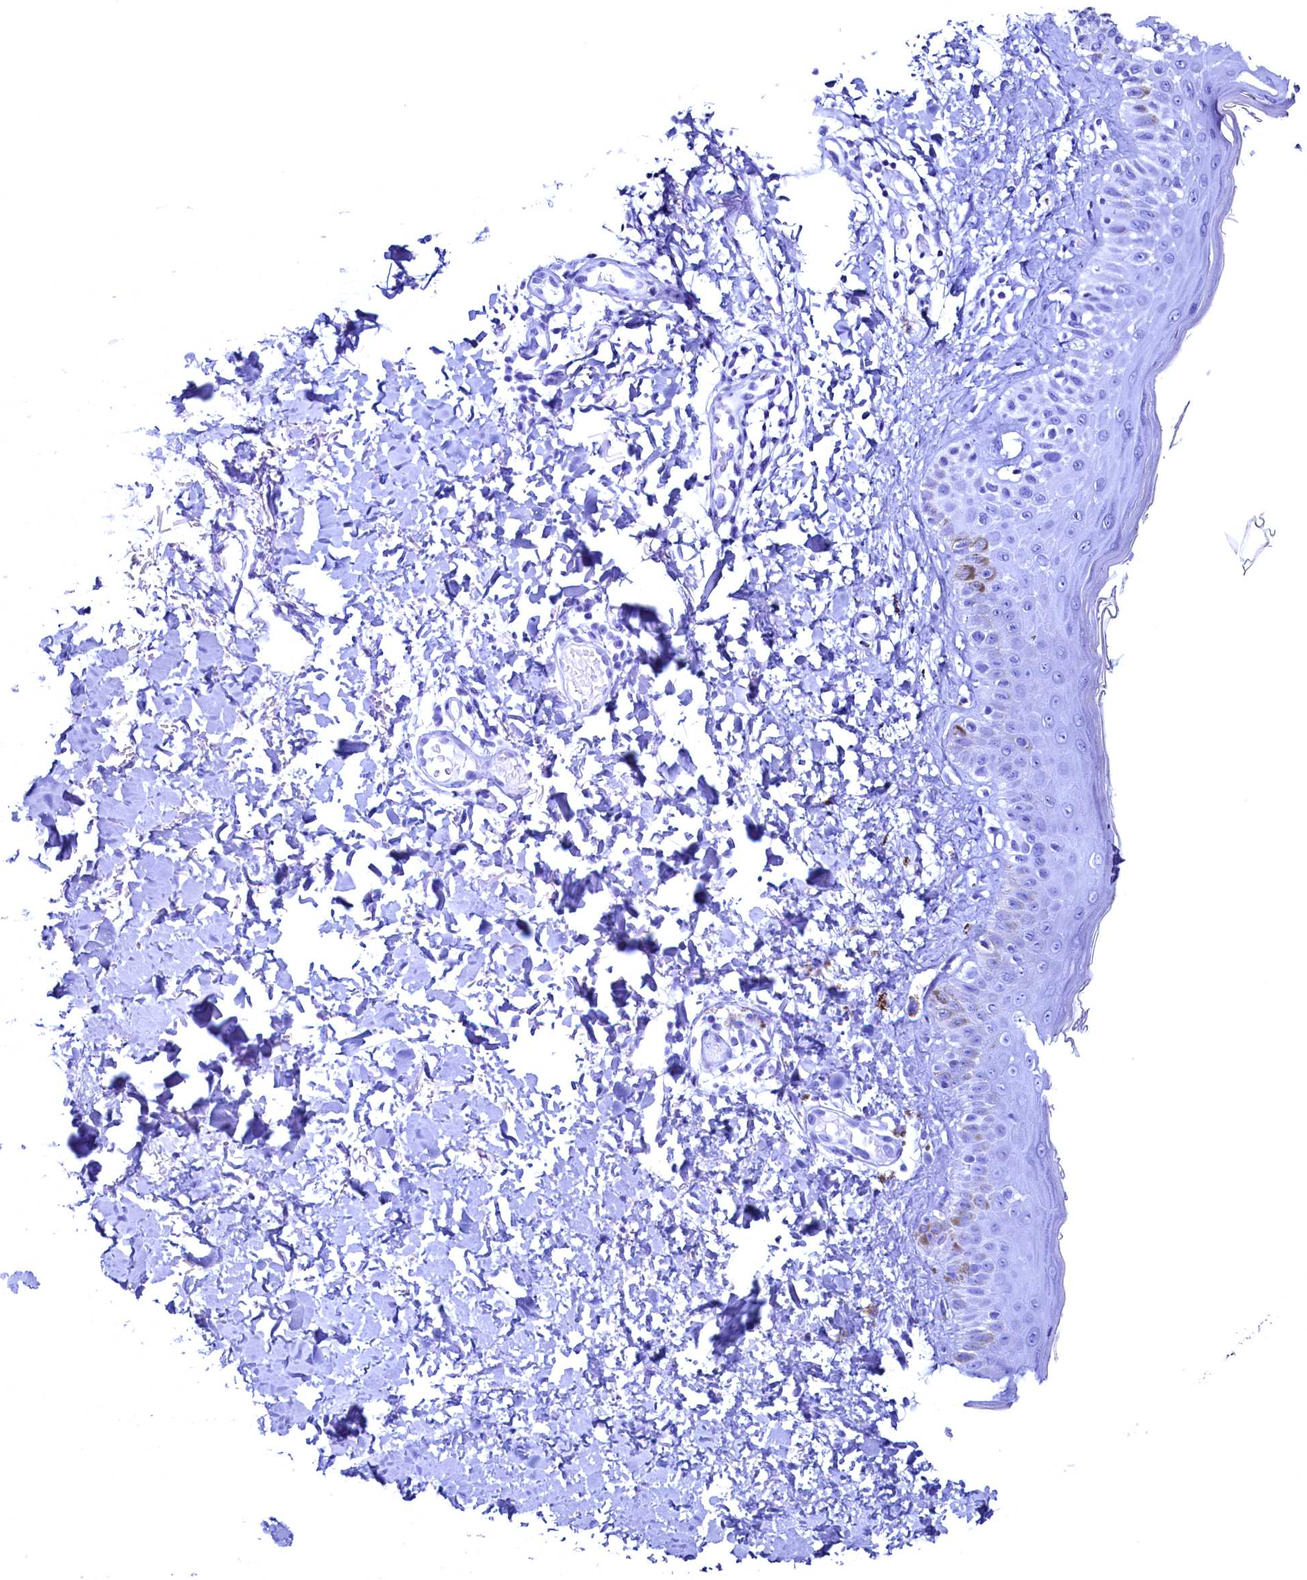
{"staining": {"intensity": "negative", "quantity": "none", "location": "none"}, "tissue": "skin", "cell_type": "Fibroblasts", "image_type": "normal", "snomed": [{"axis": "morphology", "description": "Normal tissue, NOS"}, {"axis": "topography", "description": "Skin"}], "caption": "Immunohistochemical staining of normal skin displays no significant expression in fibroblasts.", "gene": "FLYWCH2", "patient": {"sex": "male", "age": 52}}